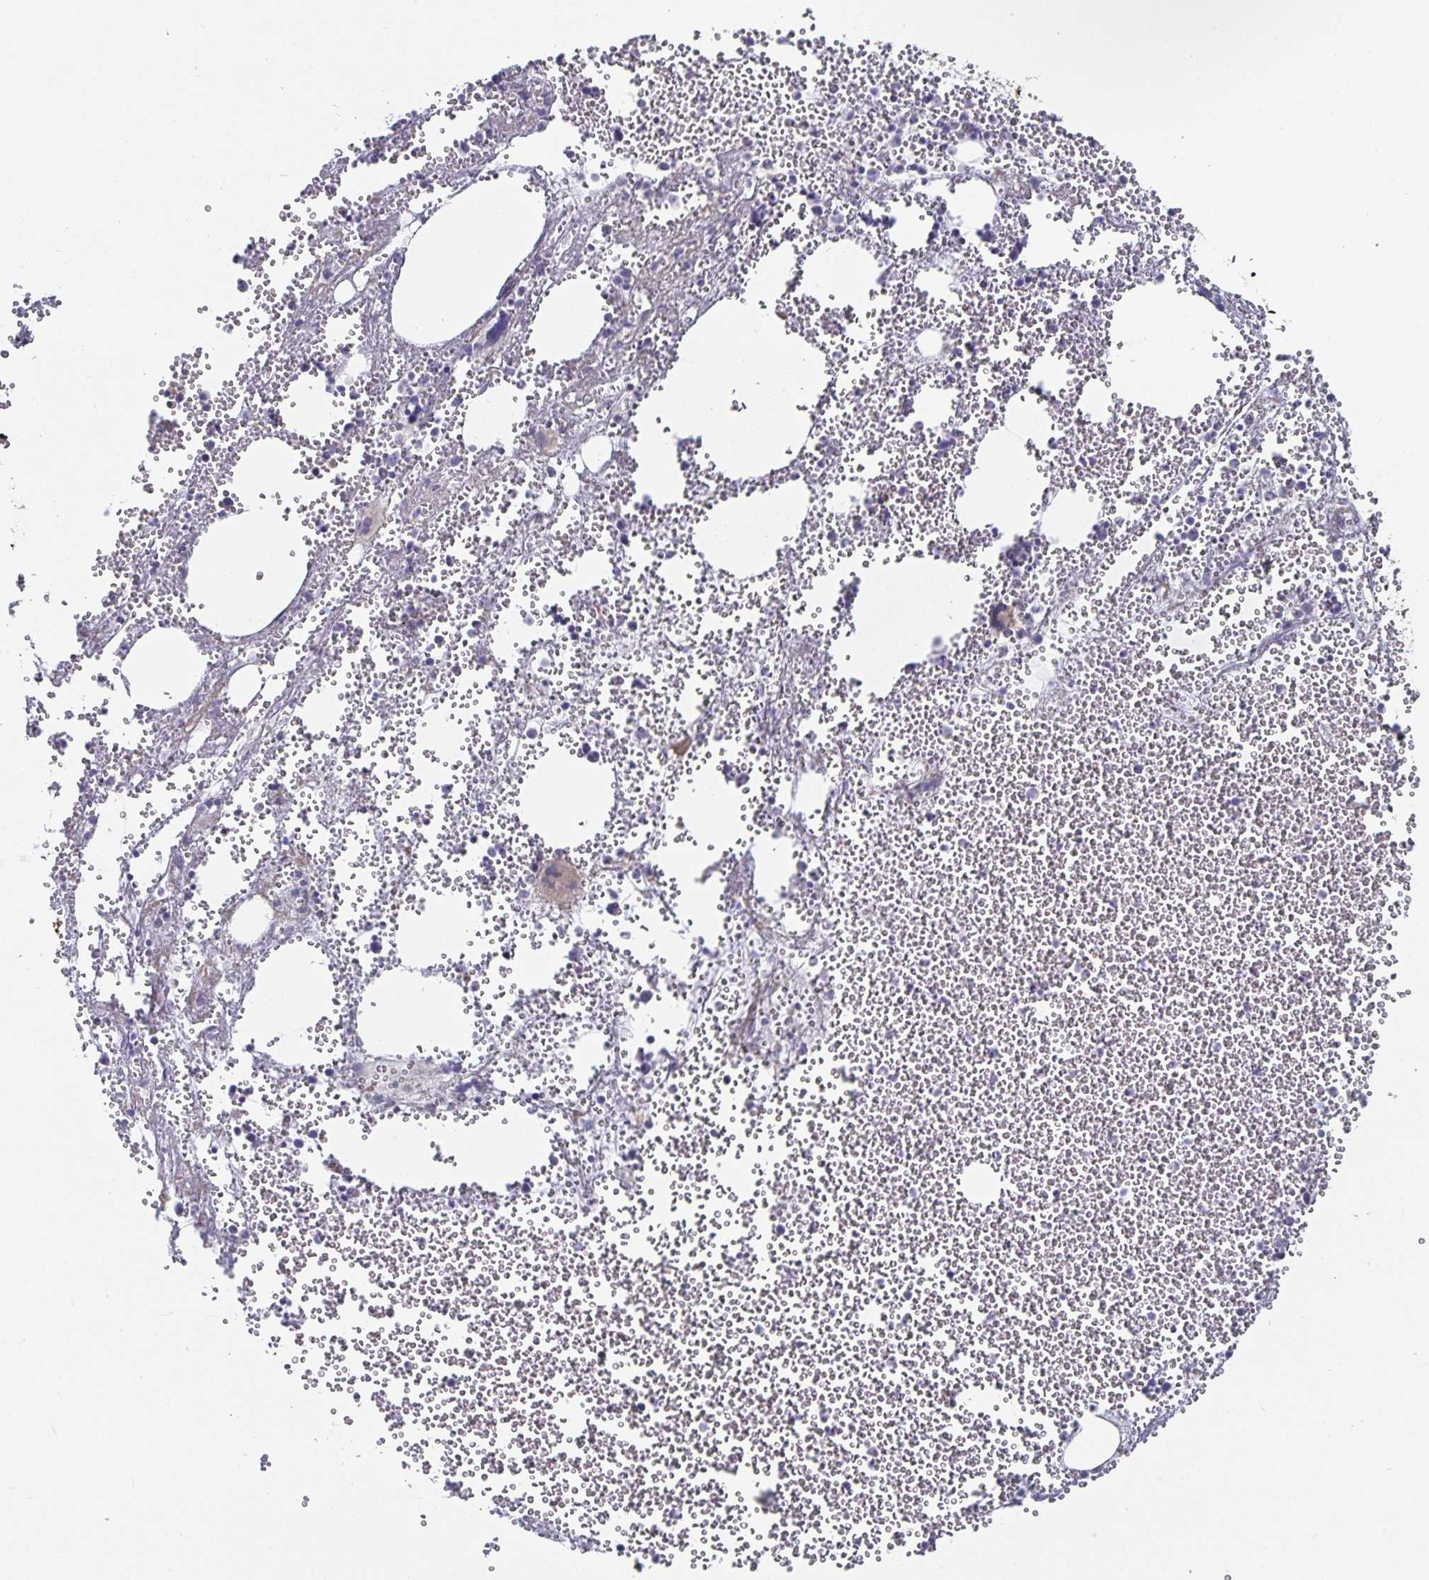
{"staining": {"intensity": "negative", "quantity": "none", "location": "none"}, "tissue": "bone marrow", "cell_type": "Hematopoietic cells", "image_type": "normal", "snomed": [{"axis": "morphology", "description": "Normal tissue, NOS"}, {"axis": "topography", "description": "Bone marrow"}], "caption": "Hematopoietic cells show no significant expression in normal bone marrow. (IHC, brightfield microscopy, high magnification).", "gene": "PODXL", "patient": {"sex": "female", "age": 80}}